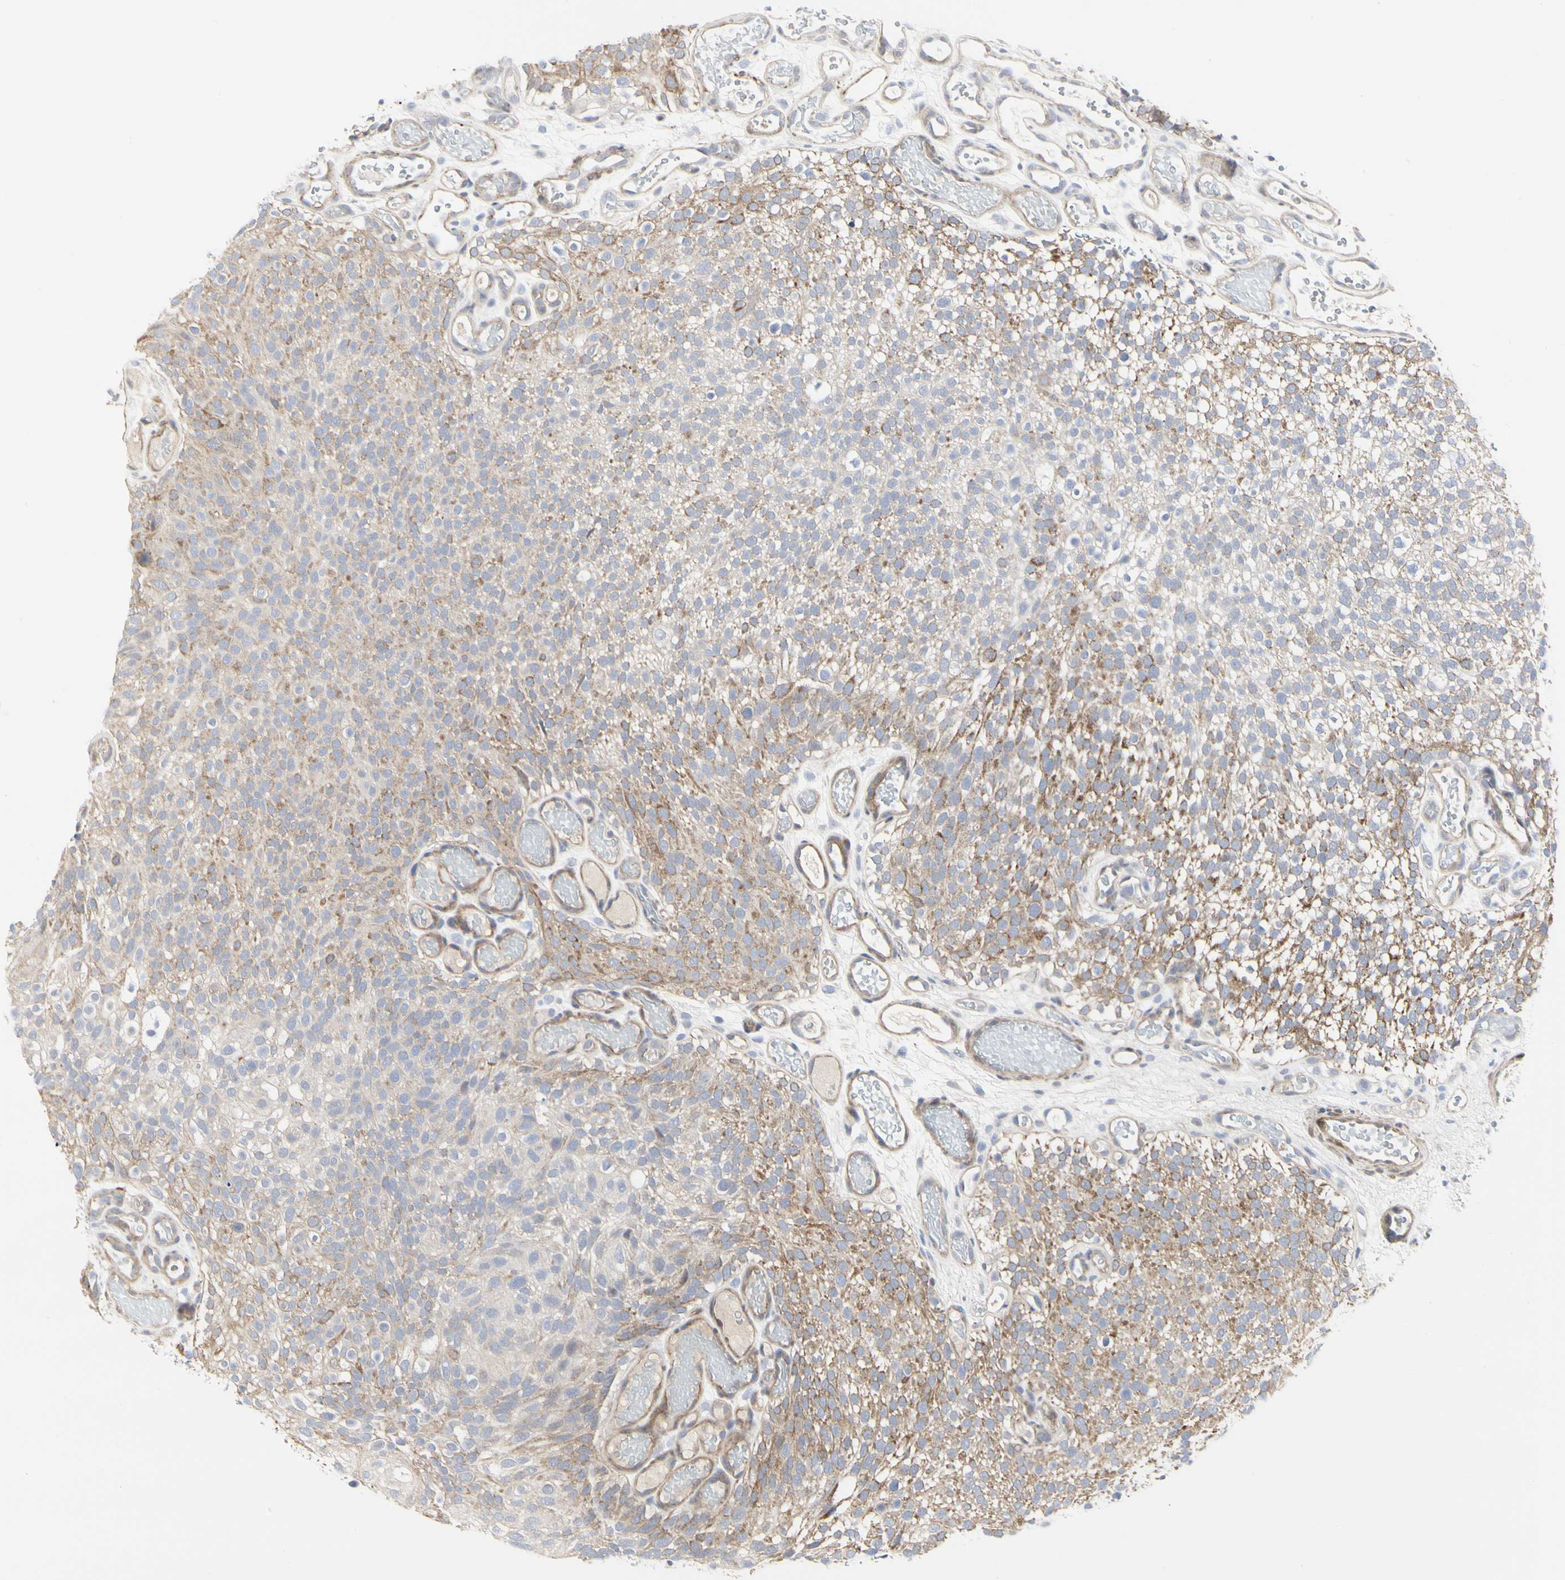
{"staining": {"intensity": "moderate", "quantity": "<25%", "location": "cytoplasmic/membranous"}, "tissue": "urothelial cancer", "cell_type": "Tumor cells", "image_type": "cancer", "snomed": [{"axis": "morphology", "description": "Urothelial carcinoma, Low grade"}, {"axis": "topography", "description": "Urinary bladder"}], "caption": "Tumor cells display low levels of moderate cytoplasmic/membranous positivity in approximately <25% of cells in low-grade urothelial carcinoma.", "gene": "SHANK2", "patient": {"sex": "male", "age": 78}}